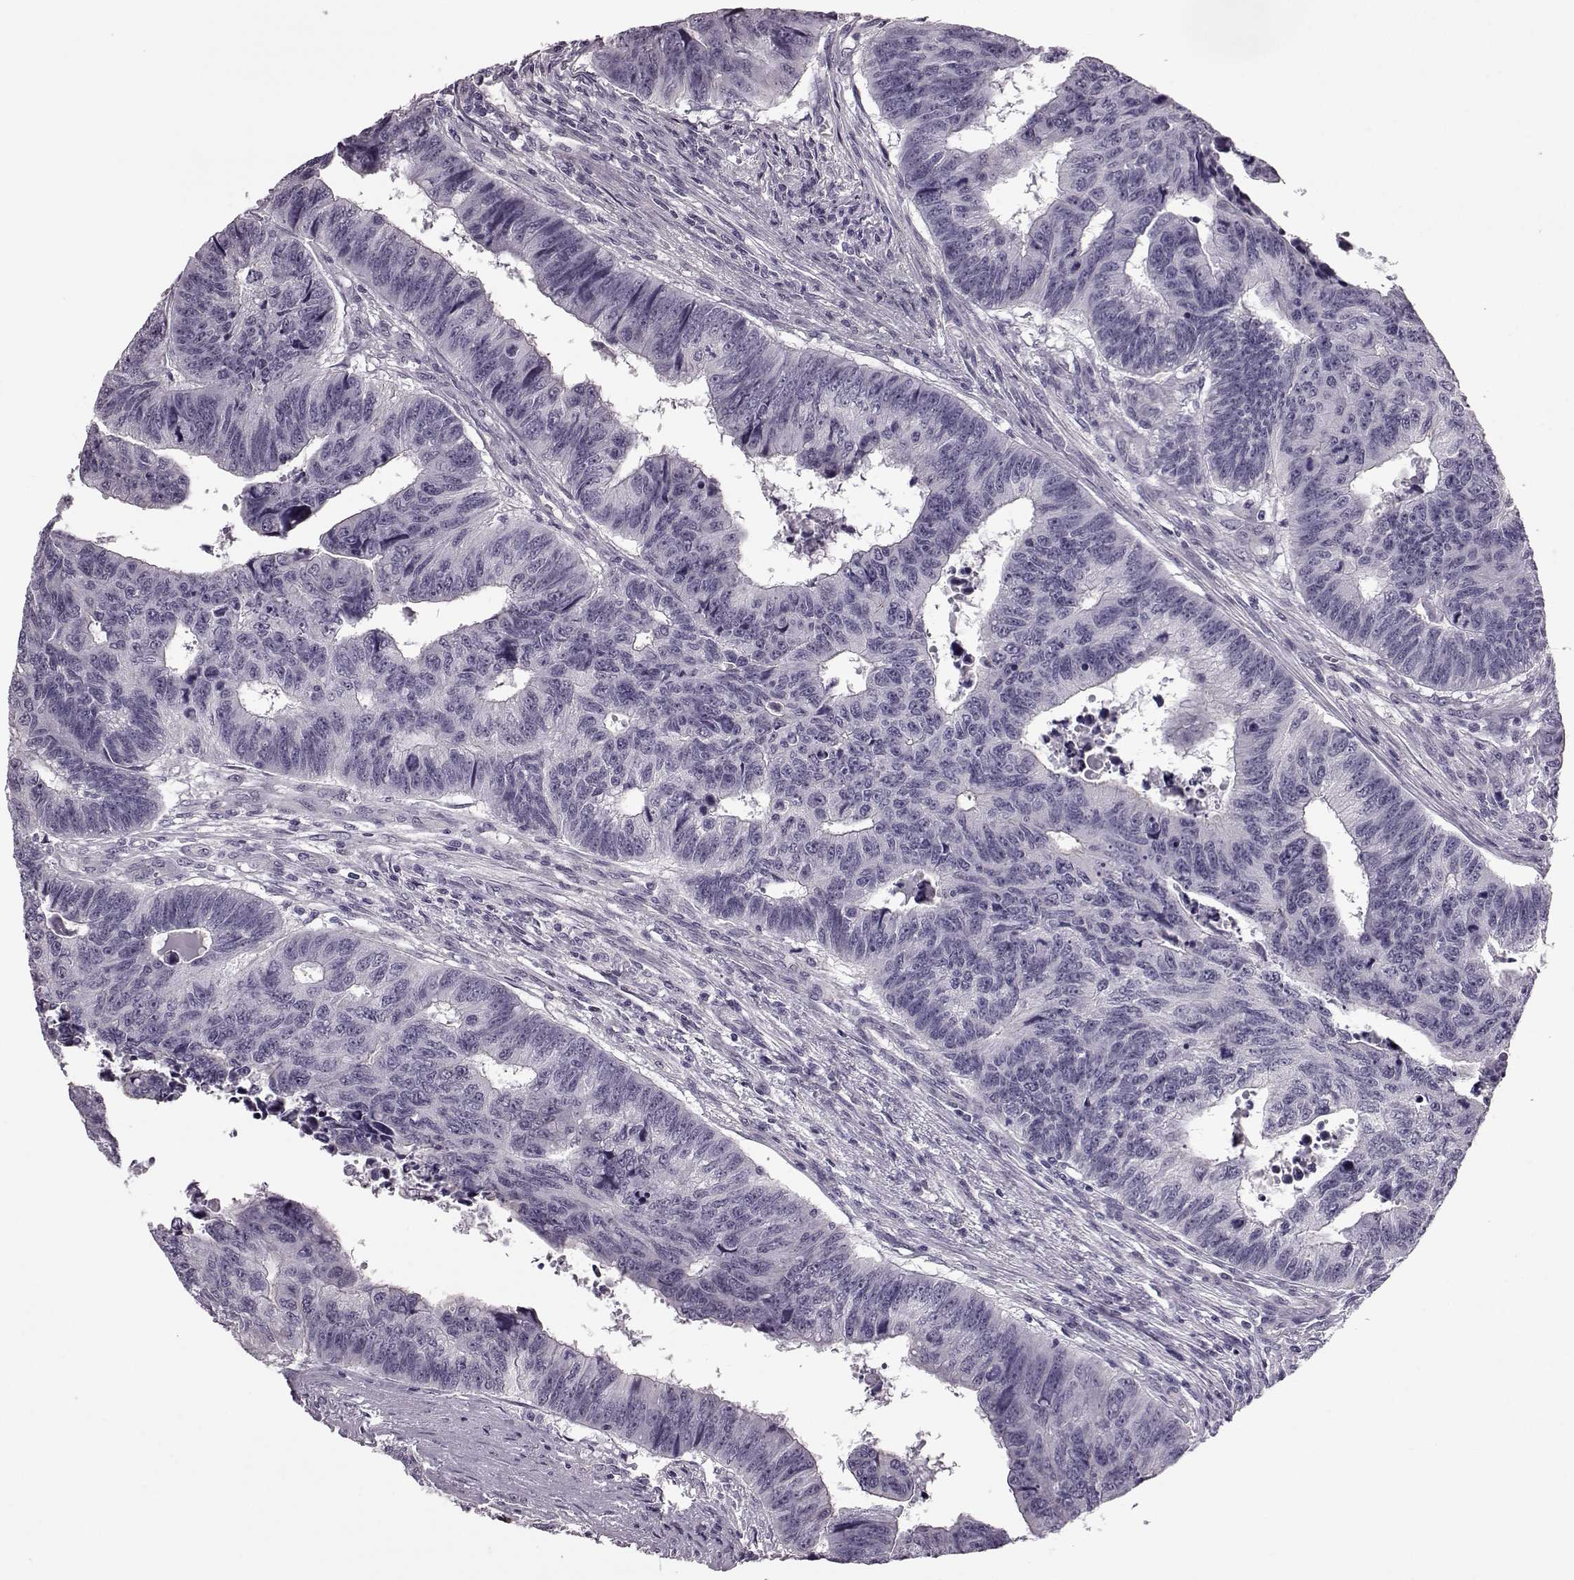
{"staining": {"intensity": "negative", "quantity": "none", "location": "none"}, "tissue": "colorectal cancer", "cell_type": "Tumor cells", "image_type": "cancer", "snomed": [{"axis": "morphology", "description": "Adenocarcinoma, NOS"}, {"axis": "topography", "description": "Rectum"}], "caption": "This is an immunohistochemistry micrograph of human colorectal adenocarcinoma. There is no staining in tumor cells.", "gene": "PRPH2", "patient": {"sex": "female", "age": 85}}